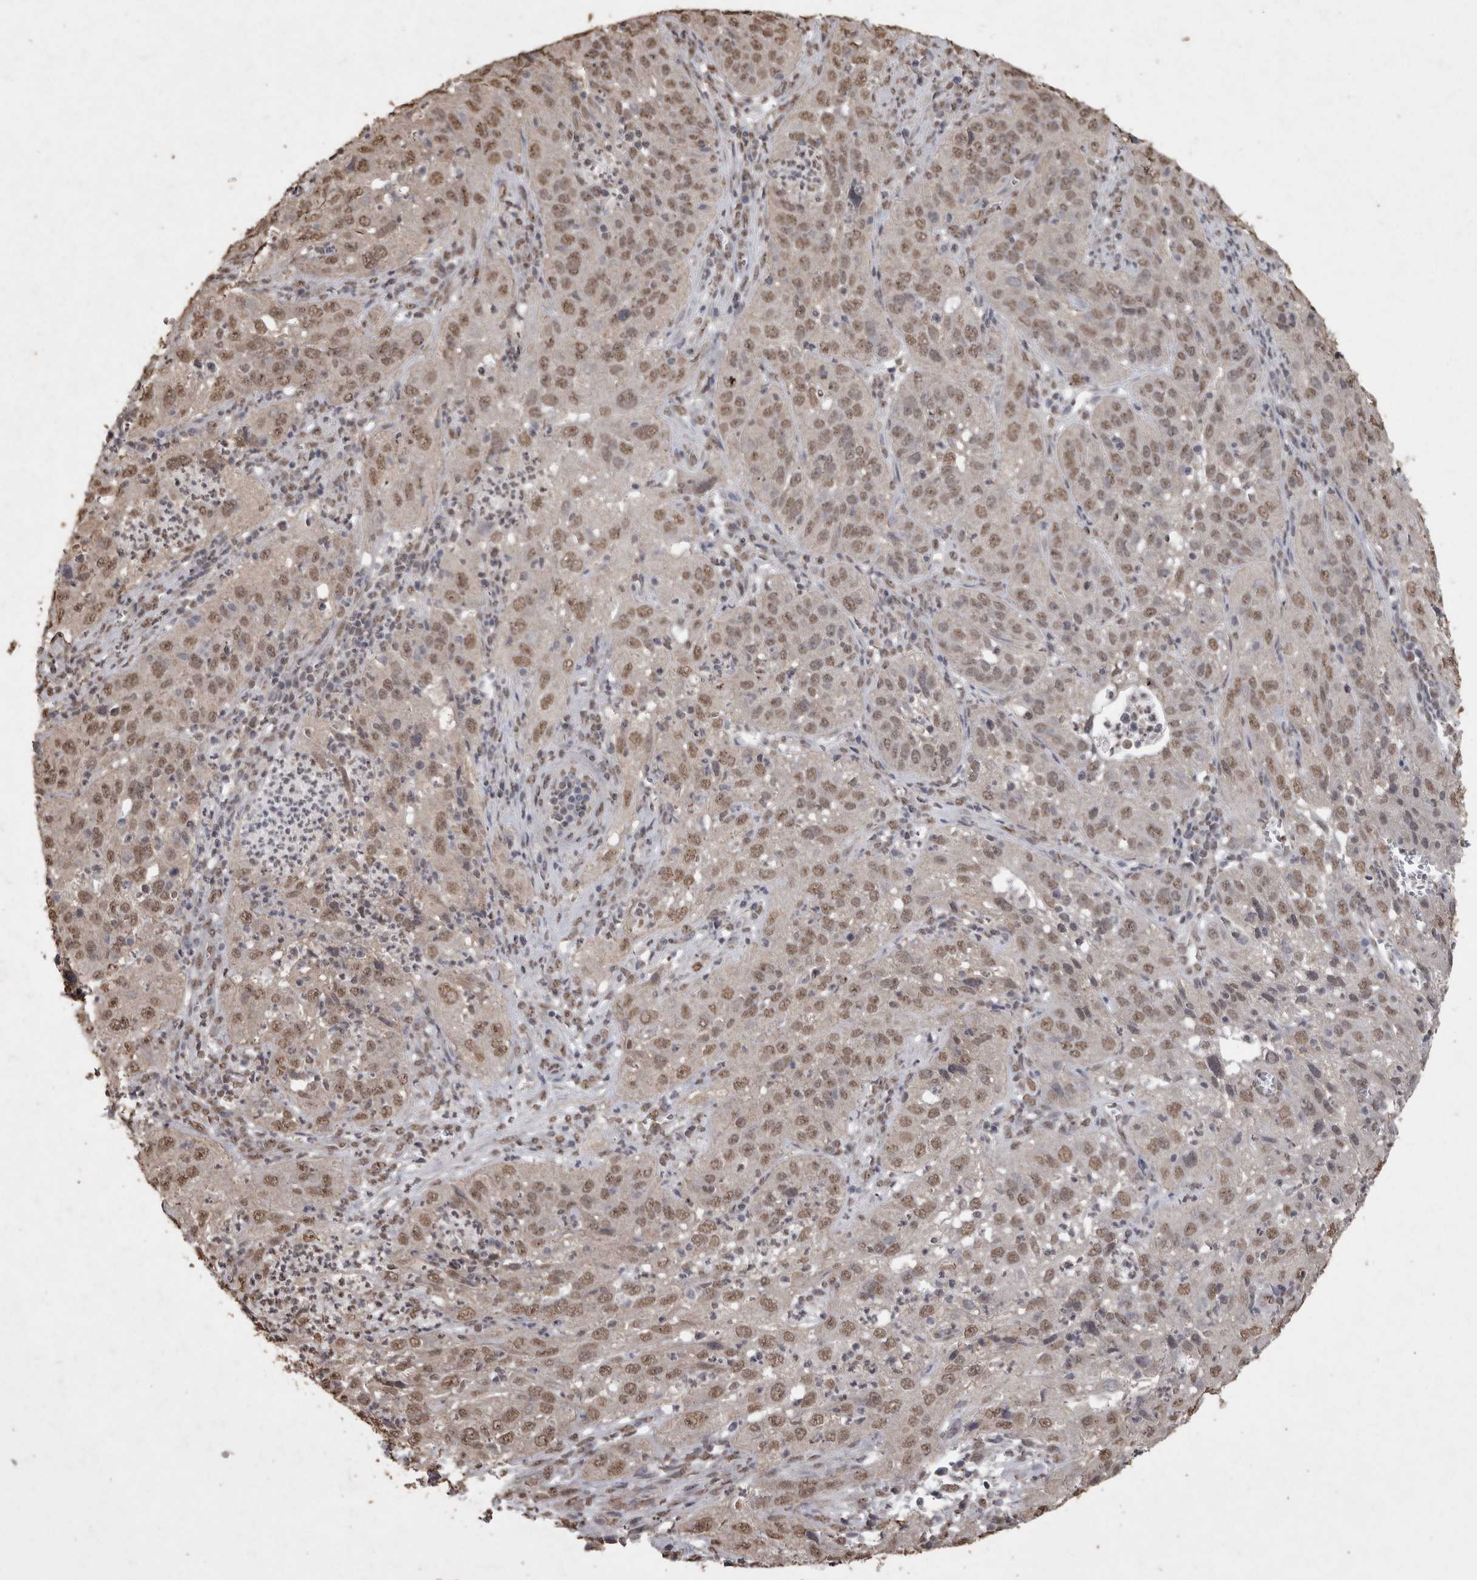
{"staining": {"intensity": "moderate", "quantity": ">75%", "location": "nuclear"}, "tissue": "cervical cancer", "cell_type": "Tumor cells", "image_type": "cancer", "snomed": [{"axis": "morphology", "description": "Squamous cell carcinoma, NOS"}, {"axis": "topography", "description": "Cervix"}], "caption": "Cervical cancer (squamous cell carcinoma) was stained to show a protein in brown. There is medium levels of moderate nuclear expression in about >75% of tumor cells.", "gene": "SMAD7", "patient": {"sex": "female", "age": 32}}